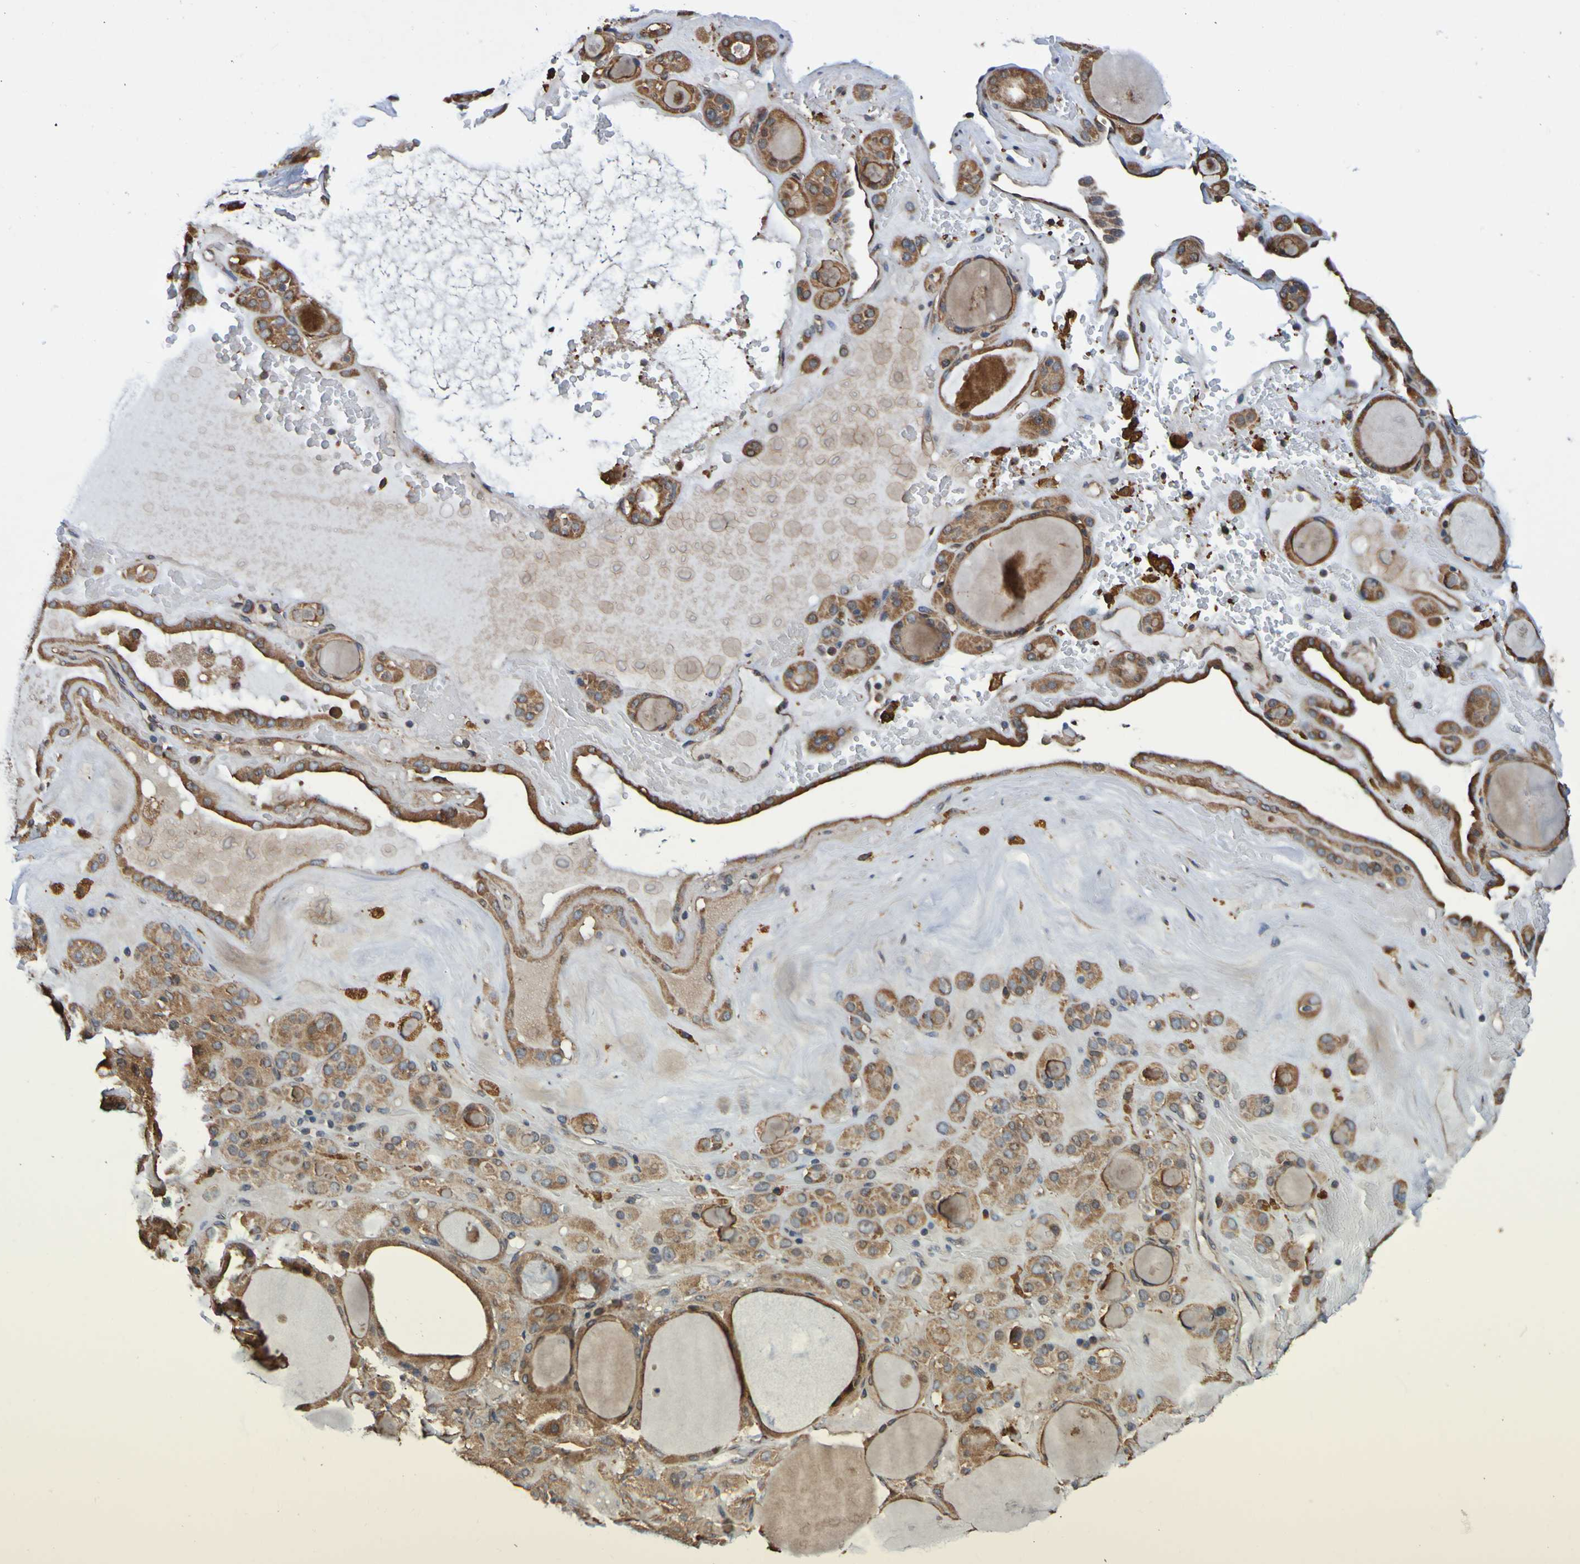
{"staining": {"intensity": "strong", "quantity": ">75%", "location": "cytoplasmic/membranous"}, "tissue": "thyroid gland", "cell_type": "Glandular cells", "image_type": "normal", "snomed": [{"axis": "morphology", "description": "Normal tissue, NOS"}, {"axis": "morphology", "description": "Carcinoma, NOS"}, {"axis": "topography", "description": "Thyroid gland"}], "caption": "Glandular cells show strong cytoplasmic/membranous staining in about >75% of cells in benign thyroid gland.", "gene": "AXIN1", "patient": {"sex": "female", "age": 86}}